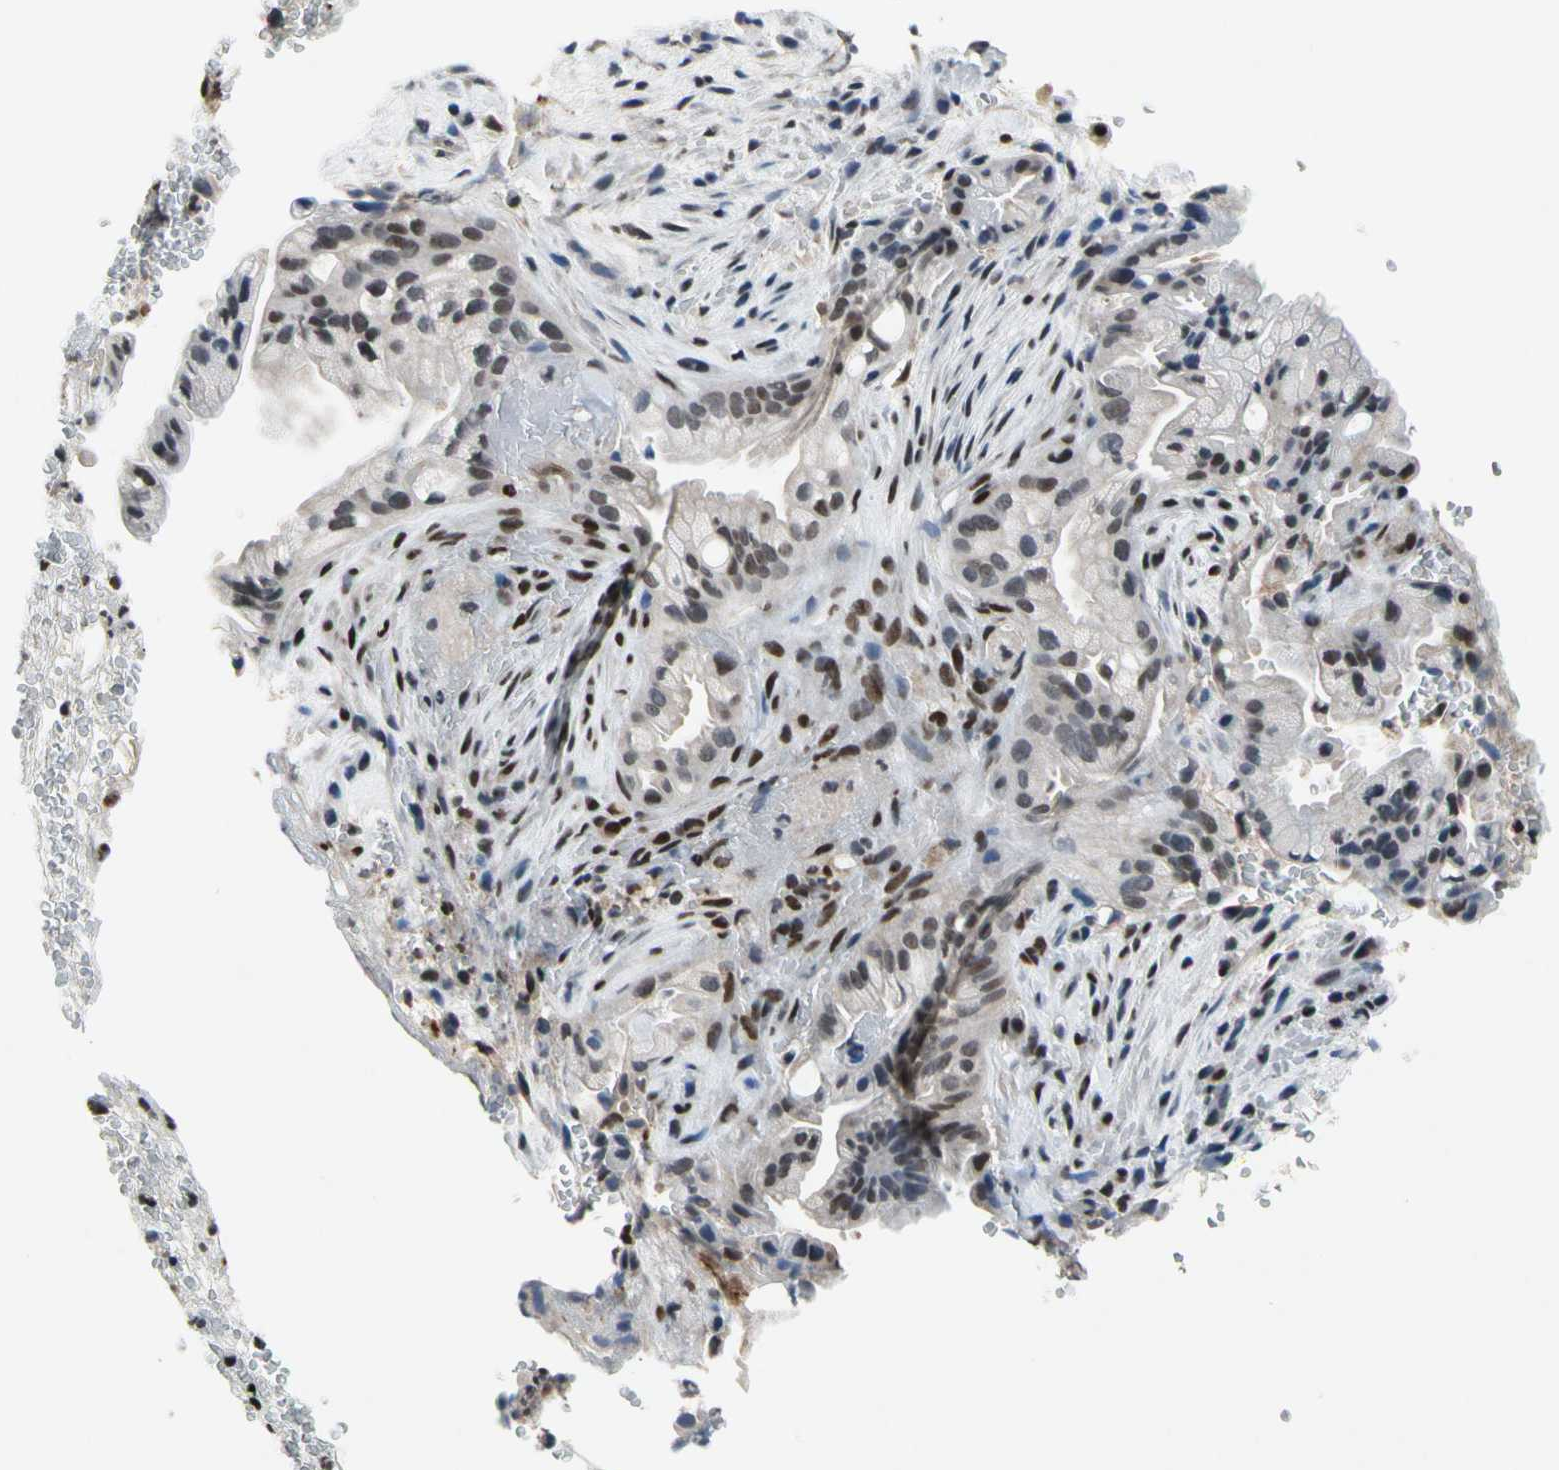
{"staining": {"intensity": "weak", "quantity": ">75%", "location": "nuclear"}, "tissue": "liver cancer", "cell_type": "Tumor cells", "image_type": "cancer", "snomed": [{"axis": "morphology", "description": "Cholangiocarcinoma"}, {"axis": "topography", "description": "Liver"}], "caption": "Immunohistochemistry photomicrograph of liver cancer stained for a protein (brown), which demonstrates low levels of weak nuclear positivity in approximately >75% of tumor cells.", "gene": "RECQL", "patient": {"sex": "female", "age": 68}}